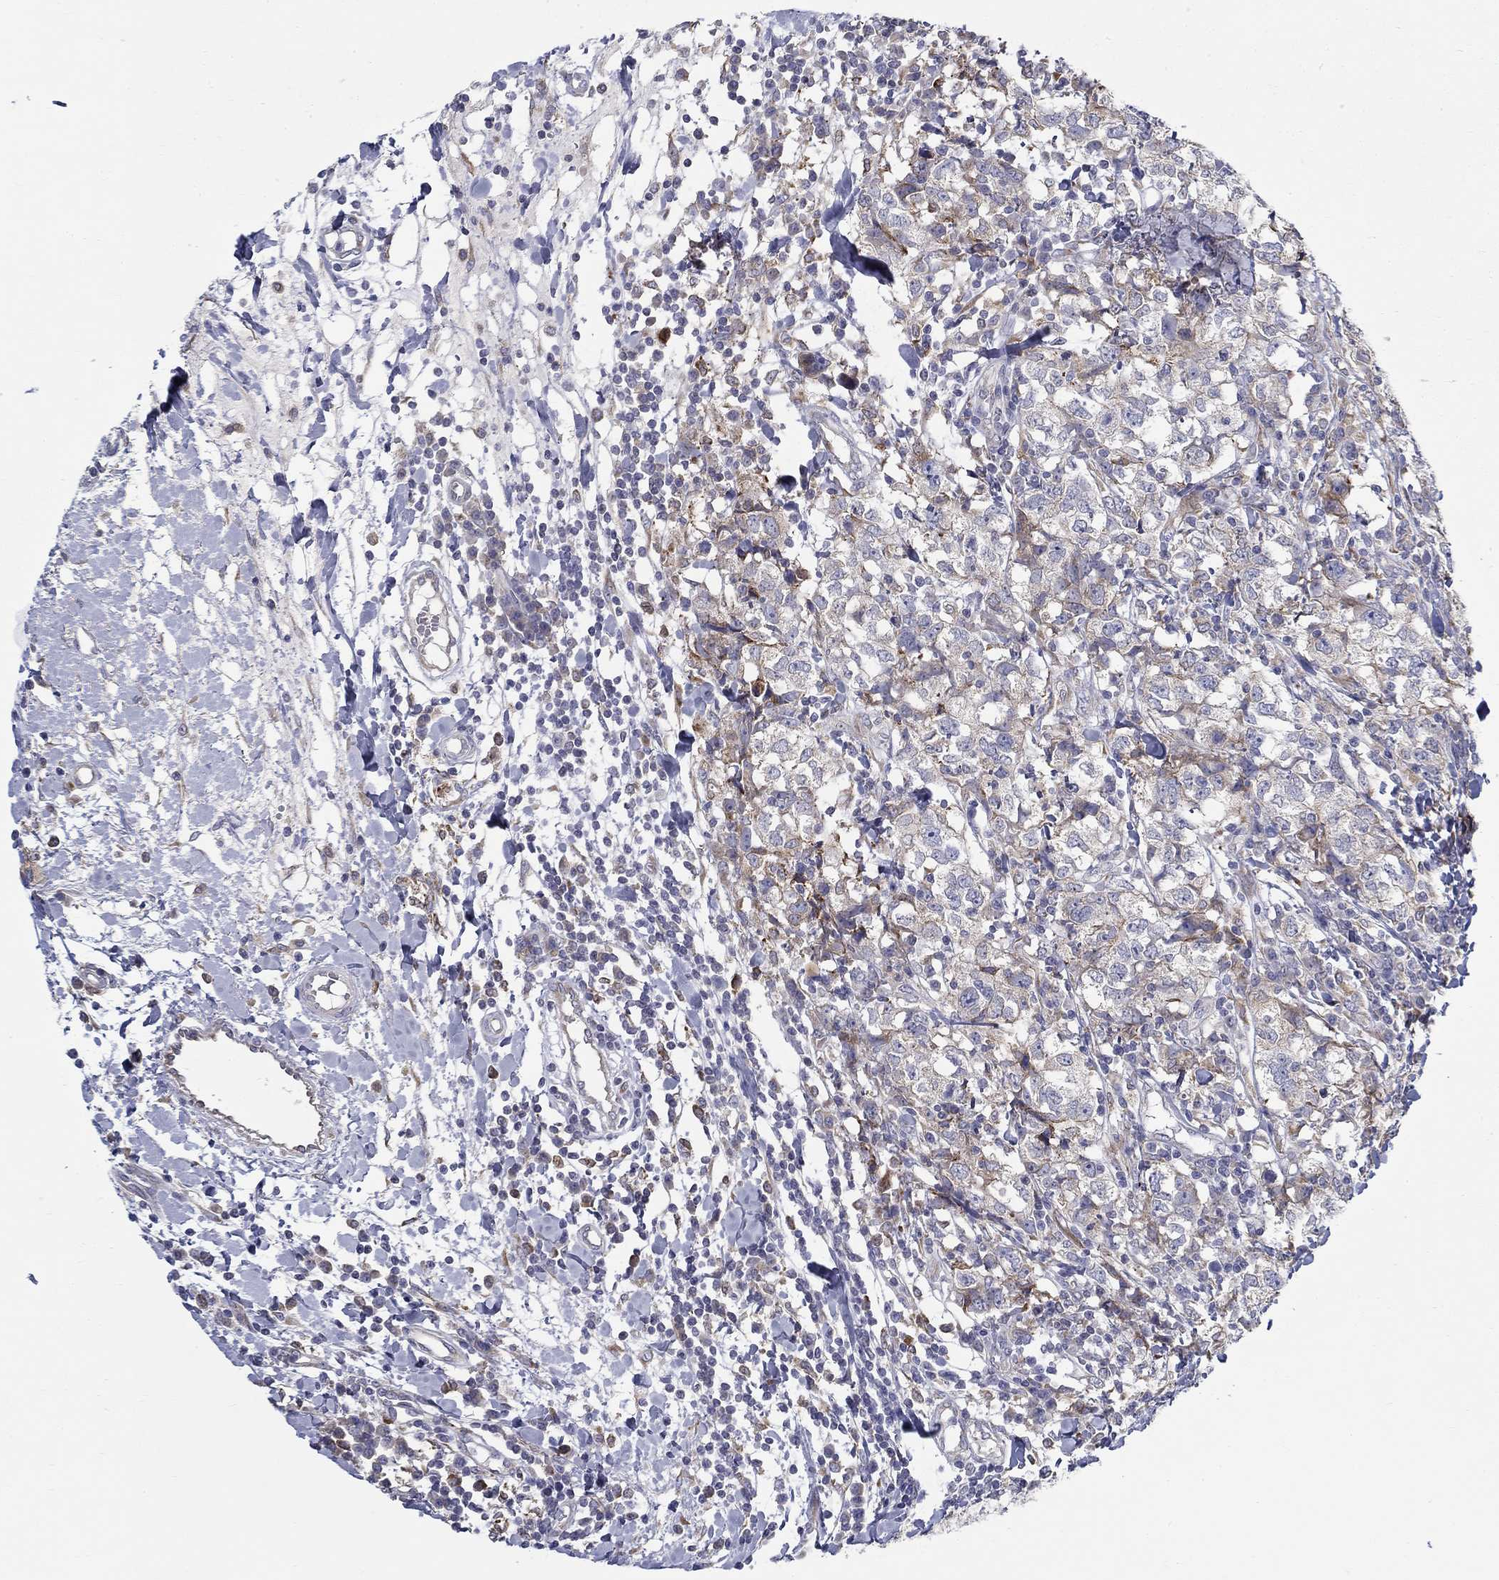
{"staining": {"intensity": "moderate", "quantity": "25%-75%", "location": "cytoplasmic/membranous"}, "tissue": "breast cancer", "cell_type": "Tumor cells", "image_type": "cancer", "snomed": [{"axis": "morphology", "description": "Duct carcinoma"}, {"axis": "topography", "description": "Breast"}], "caption": "Immunohistochemical staining of human breast cancer exhibits moderate cytoplasmic/membranous protein positivity in approximately 25%-75% of tumor cells.", "gene": "QRFPR", "patient": {"sex": "female", "age": 30}}